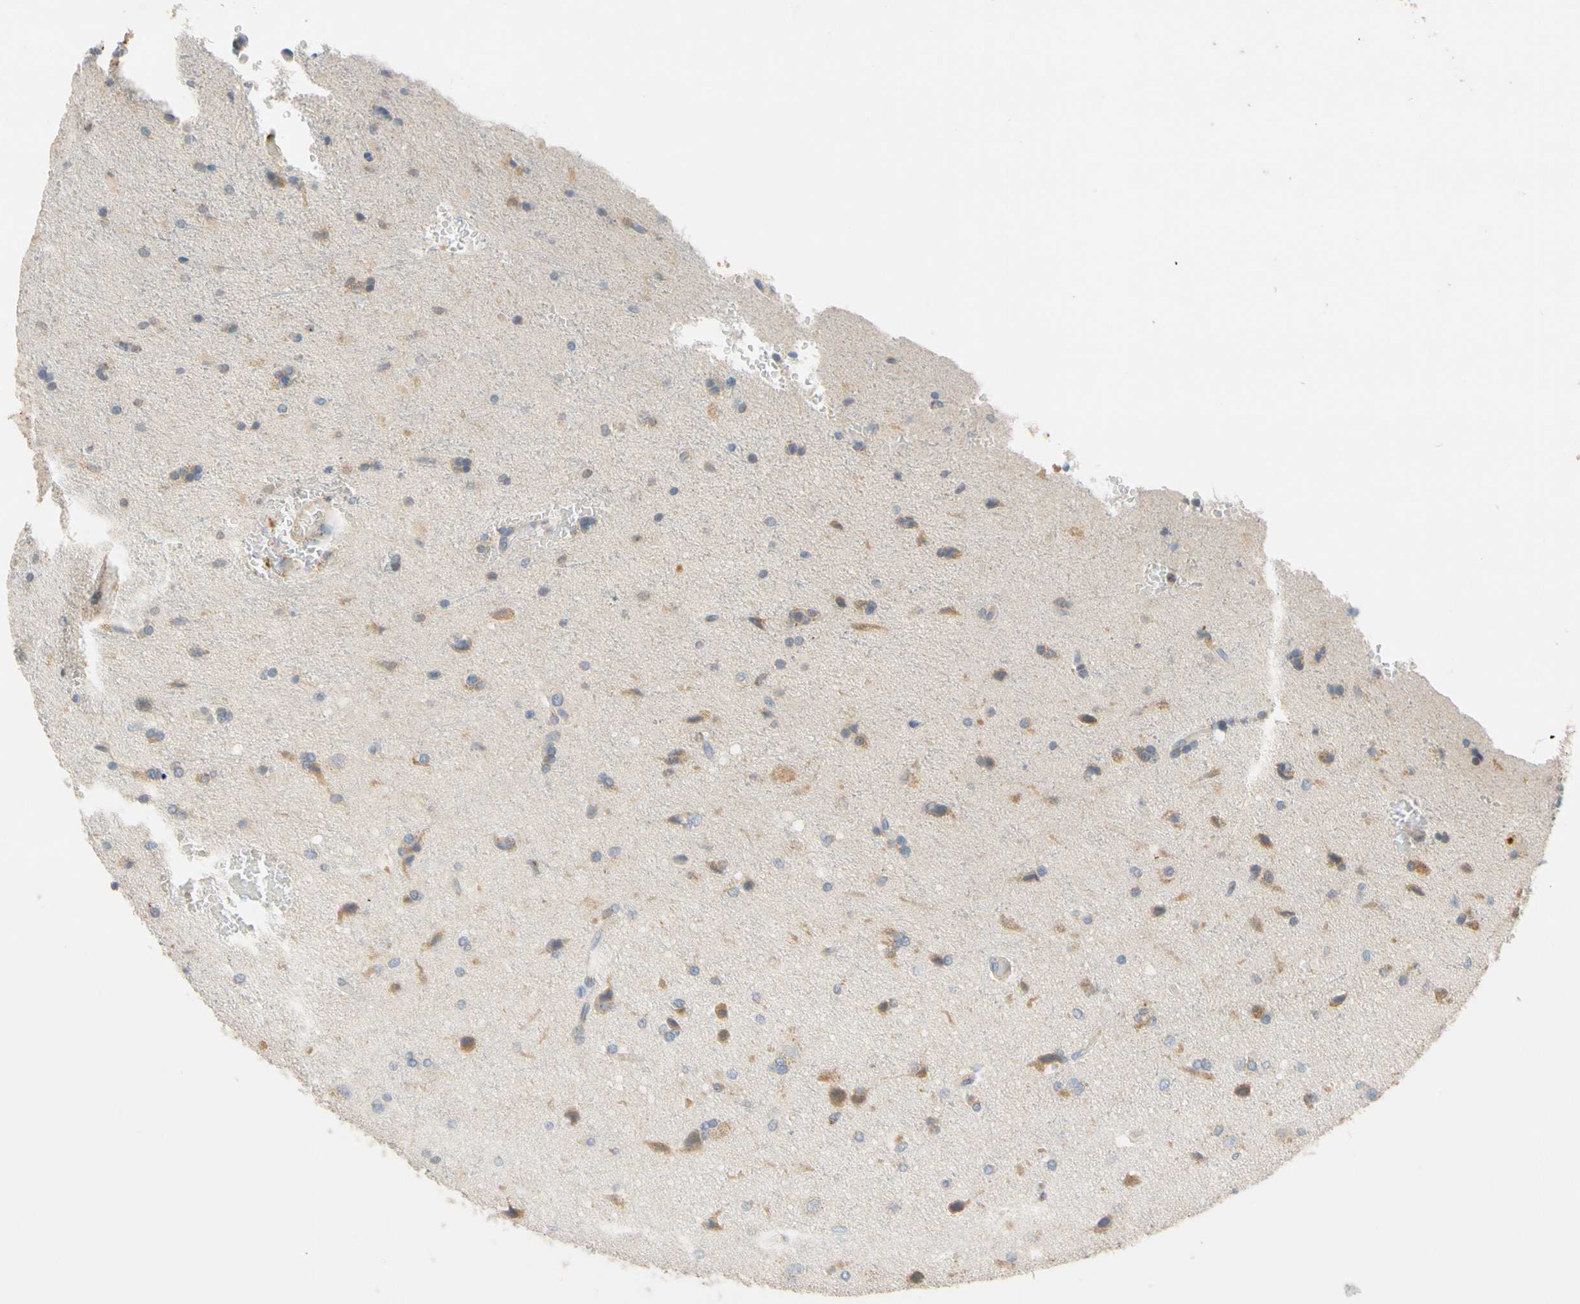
{"staining": {"intensity": "moderate", "quantity": "25%-75%", "location": "cytoplasmic/membranous"}, "tissue": "glioma", "cell_type": "Tumor cells", "image_type": "cancer", "snomed": [{"axis": "morphology", "description": "Glioma, malignant, High grade"}, {"axis": "topography", "description": "Brain"}], "caption": "Immunohistochemical staining of high-grade glioma (malignant) shows medium levels of moderate cytoplasmic/membranous expression in about 25%-75% of tumor cells.", "gene": "GPSM2", "patient": {"sex": "male", "age": 71}}